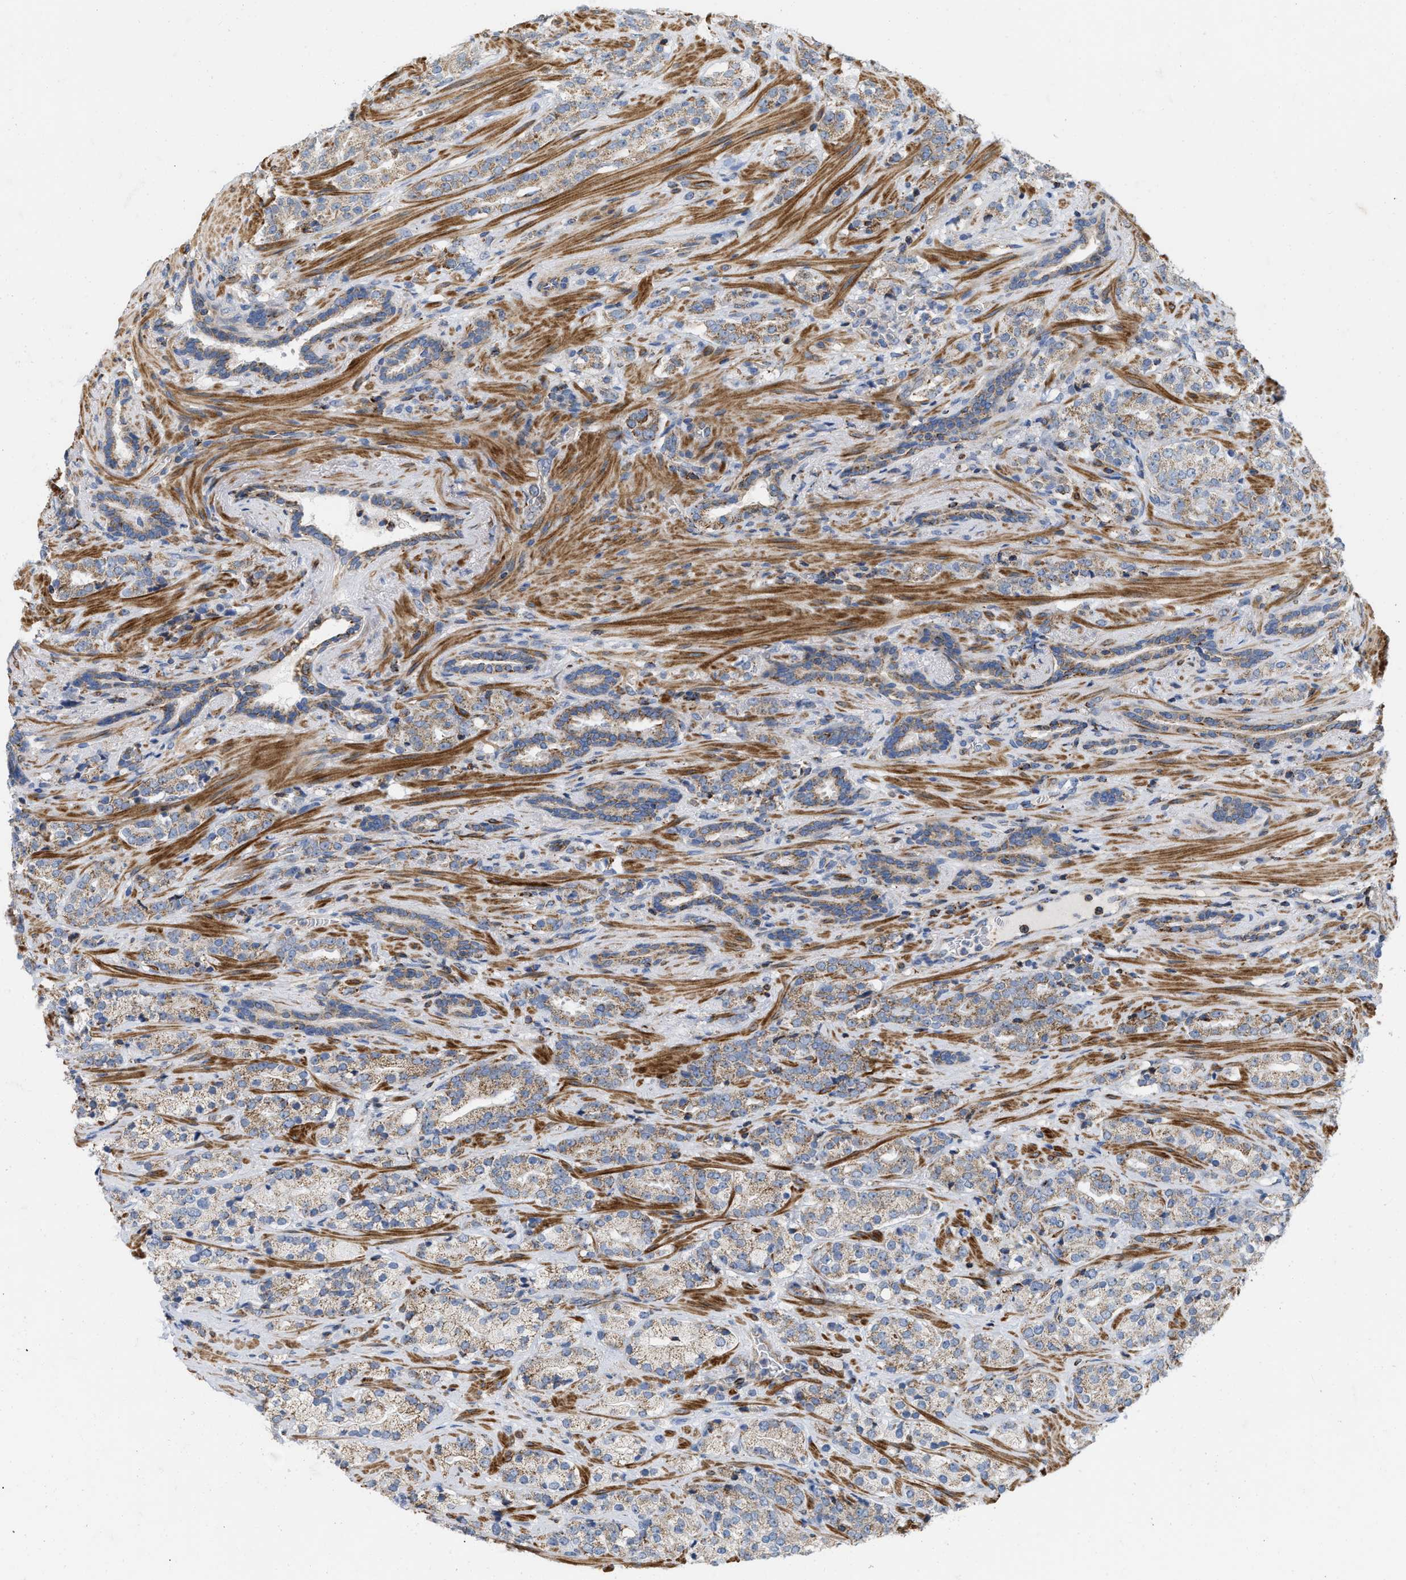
{"staining": {"intensity": "moderate", "quantity": ">75%", "location": "cytoplasmic/membranous"}, "tissue": "prostate cancer", "cell_type": "Tumor cells", "image_type": "cancer", "snomed": [{"axis": "morphology", "description": "Adenocarcinoma, High grade"}, {"axis": "topography", "description": "Prostate"}], "caption": "Human prostate high-grade adenocarcinoma stained with a brown dye exhibits moderate cytoplasmic/membranous positive staining in approximately >75% of tumor cells.", "gene": "GRB10", "patient": {"sex": "male", "age": 71}}